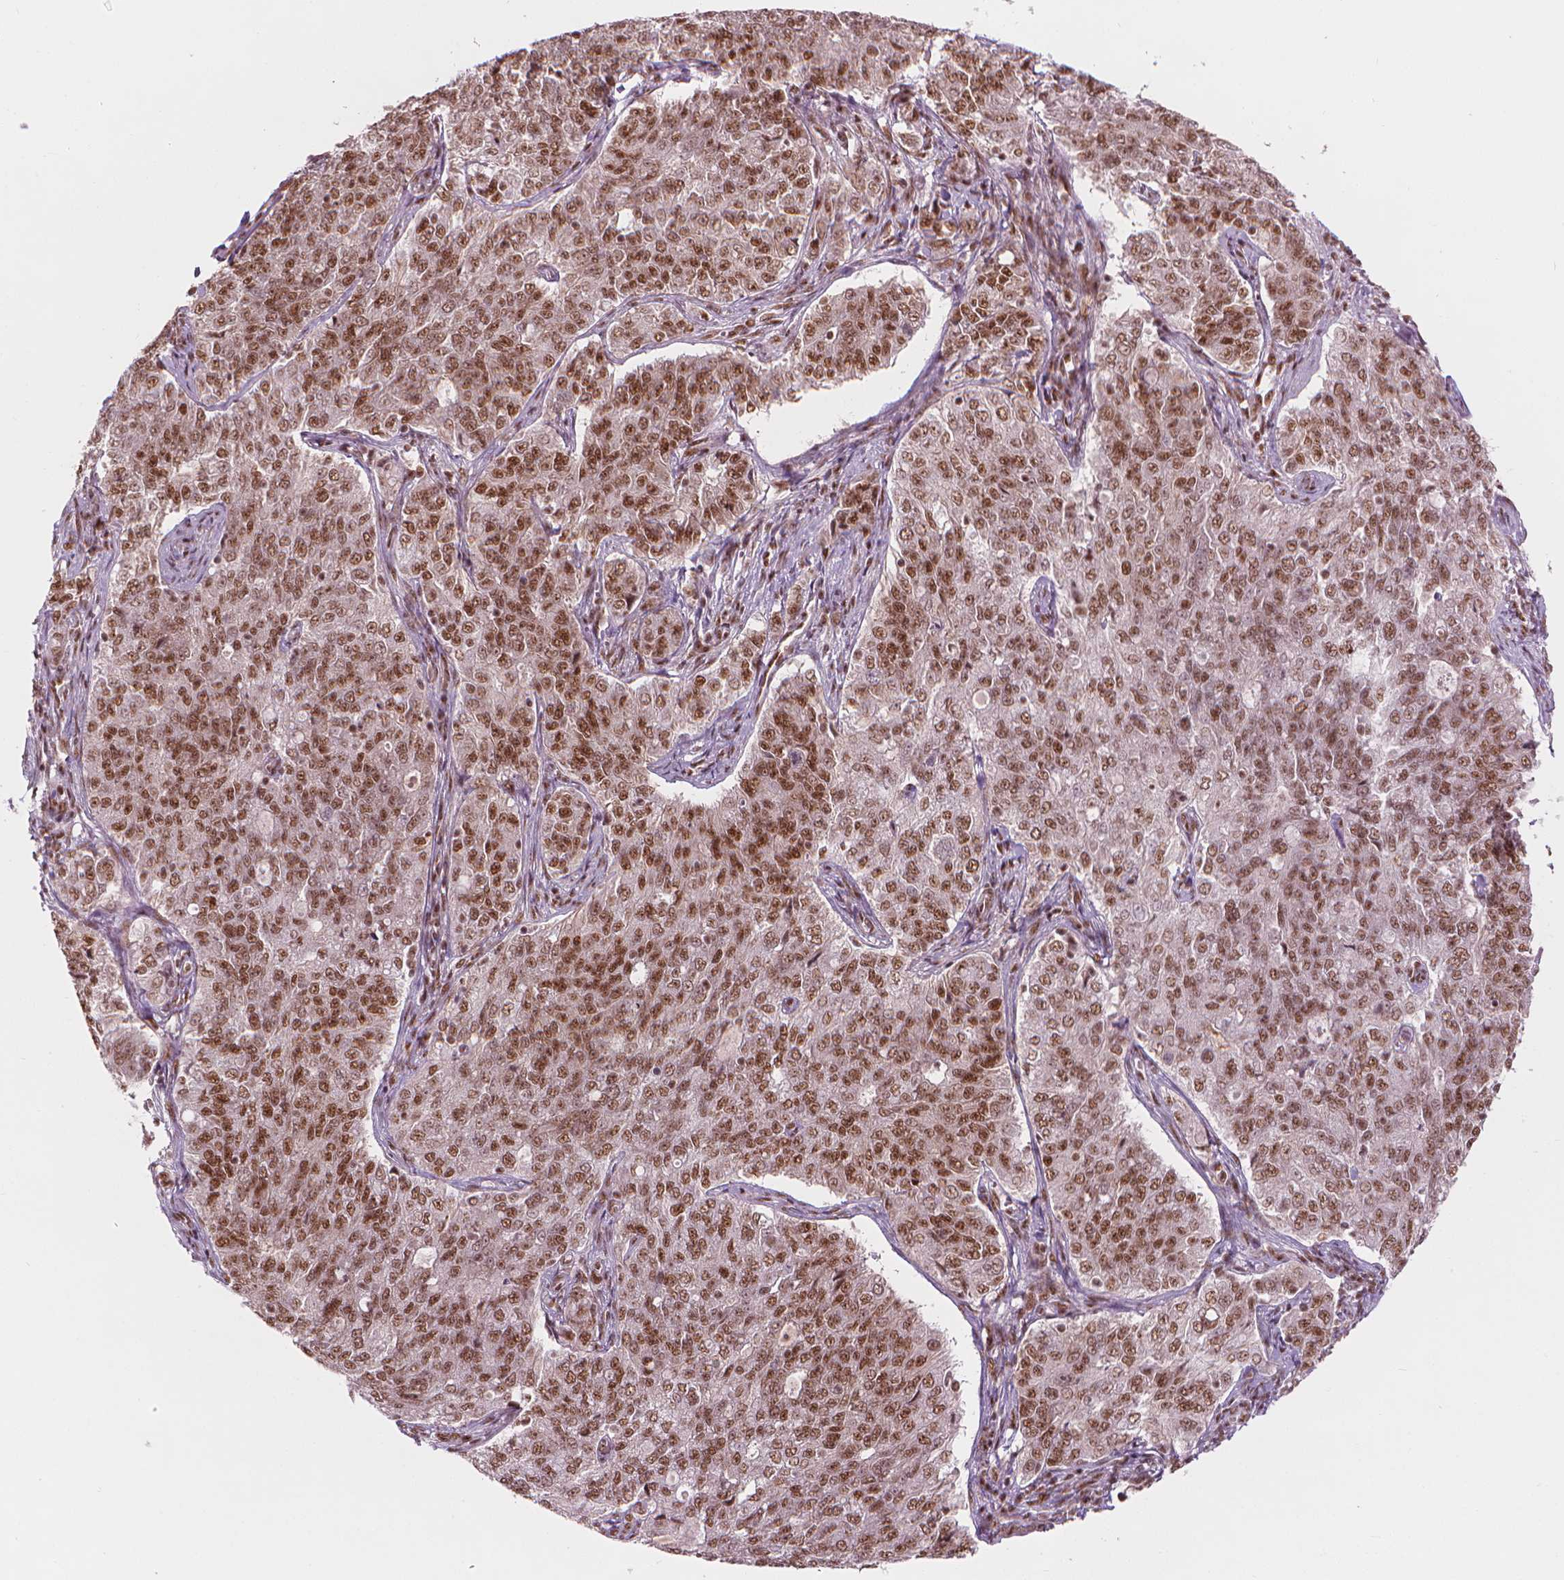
{"staining": {"intensity": "moderate", "quantity": ">75%", "location": "nuclear"}, "tissue": "endometrial cancer", "cell_type": "Tumor cells", "image_type": "cancer", "snomed": [{"axis": "morphology", "description": "Adenocarcinoma, NOS"}, {"axis": "topography", "description": "Endometrium"}], "caption": "This is a micrograph of immunohistochemistry (IHC) staining of endometrial adenocarcinoma, which shows moderate staining in the nuclear of tumor cells.", "gene": "ELF2", "patient": {"sex": "female", "age": 43}}